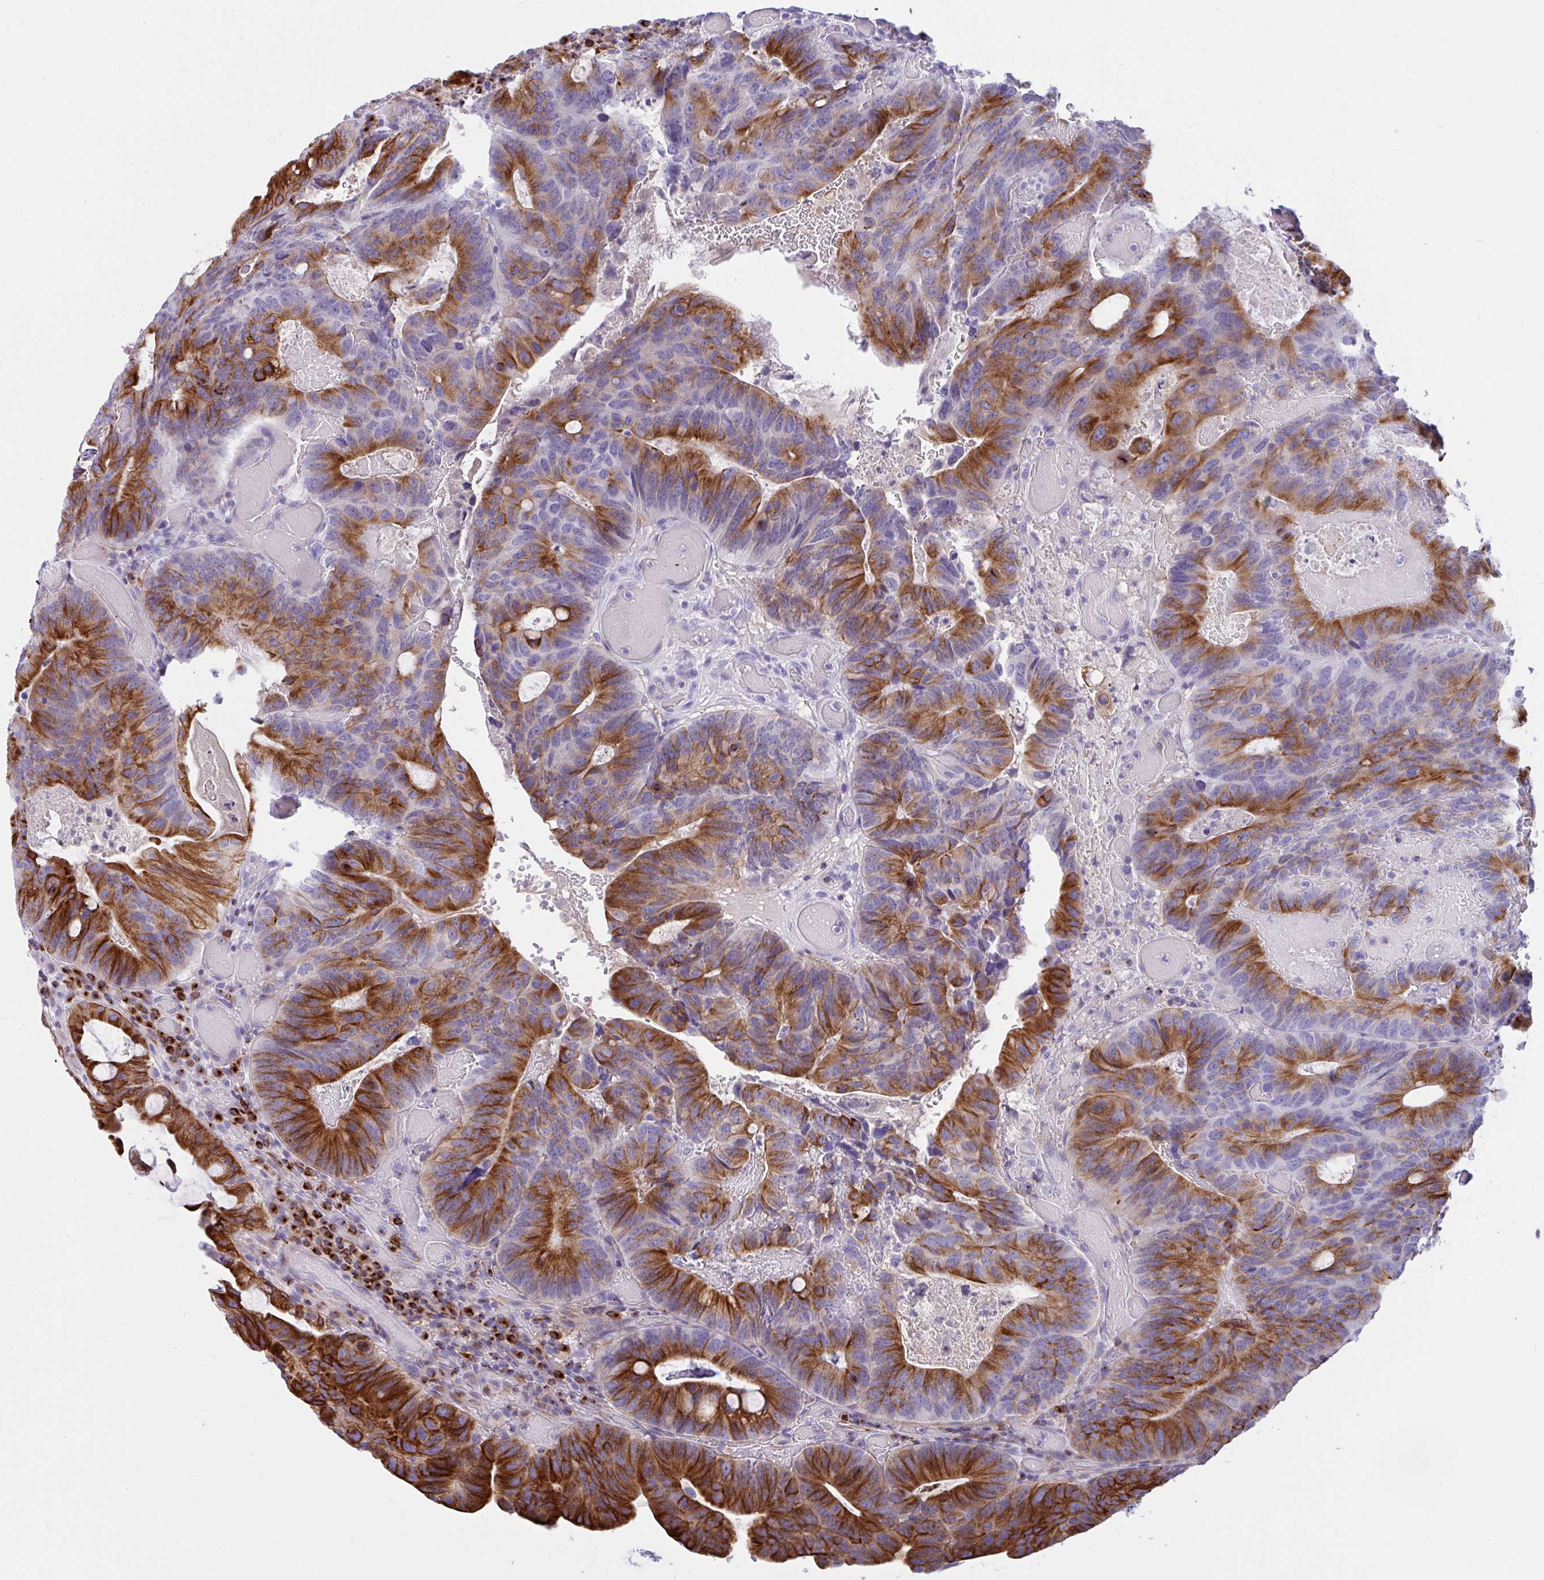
{"staining": {"intensity": "strong", "quantity": "25%-75%", "location": "cytoplasmic/membranous"}, "tissue": "colorectal cancer", "cell_type": "Tumor cells", "image_type": "cancer", "snomed": [{"axis": "morphology", "description": "Adenocarcinoma, NOS"}, {"axis": "topography", "description": "Colon"}], "caption": "This is an image of IHC staining of adenocarcinoma (colorectal), which shows strong positivity in the cytoplasmic/membranous of tumor cells.", "gene": "FBXL20", "patient": {"sex": "male", "age": 87}}